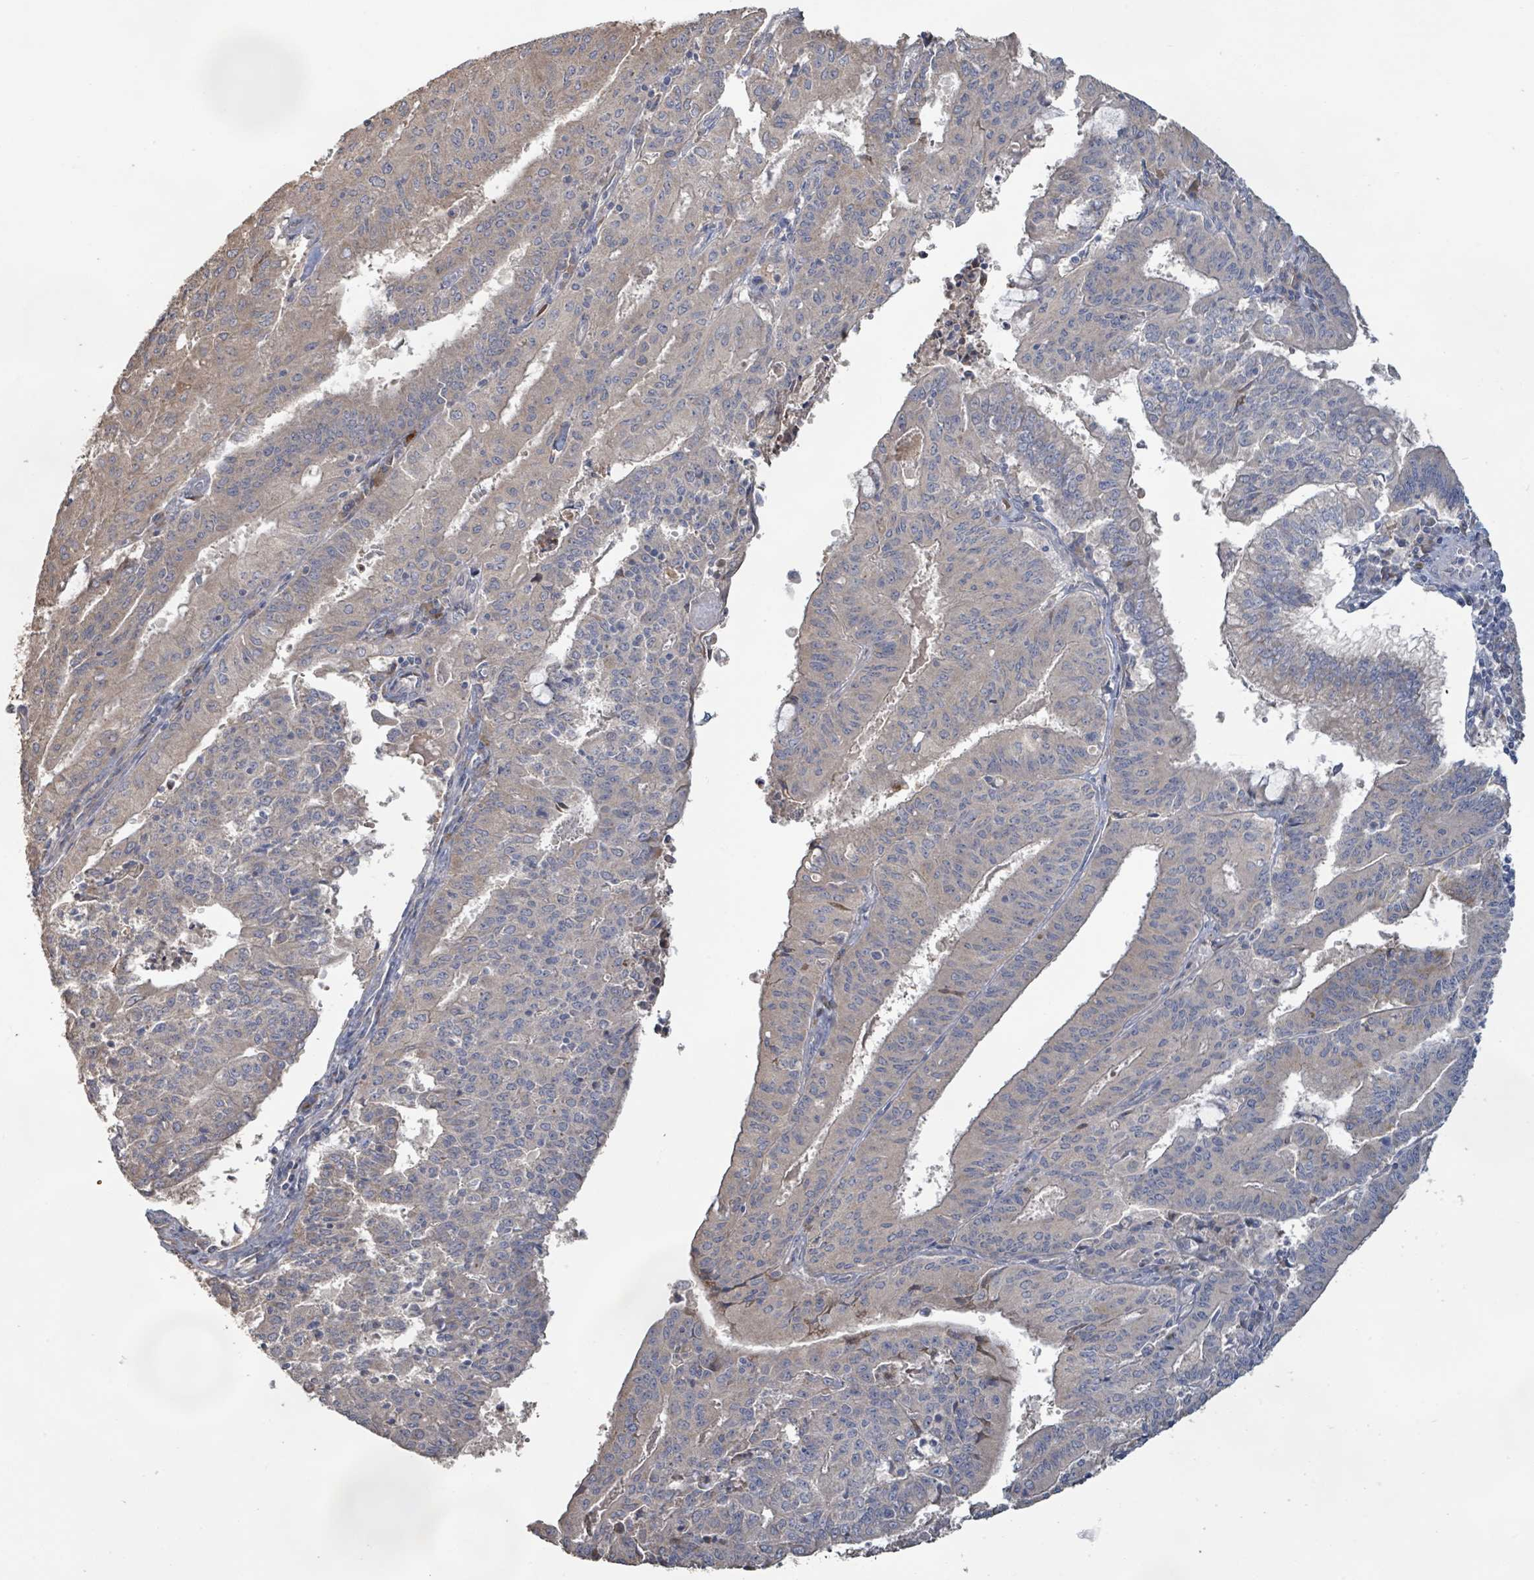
{"staining": {"intensity": "weak", "quantity": "<25%", "location": "cytoplasmic/membranous"}, "tissue": "endometrial cancer", "cell_type": "Tumor cells", "image_type": "cancer", "snomed": [{"axis": "morphology", "description": "Adenocarcinoma, NOS"}, {"axis": "topography", "description": "Endometrium"}], "caption": "The micrograph shows no staining of tumor cells in endometrial cancer.", "gene": "KCNS2", "patient": {"sex": "female", "age": 59}}